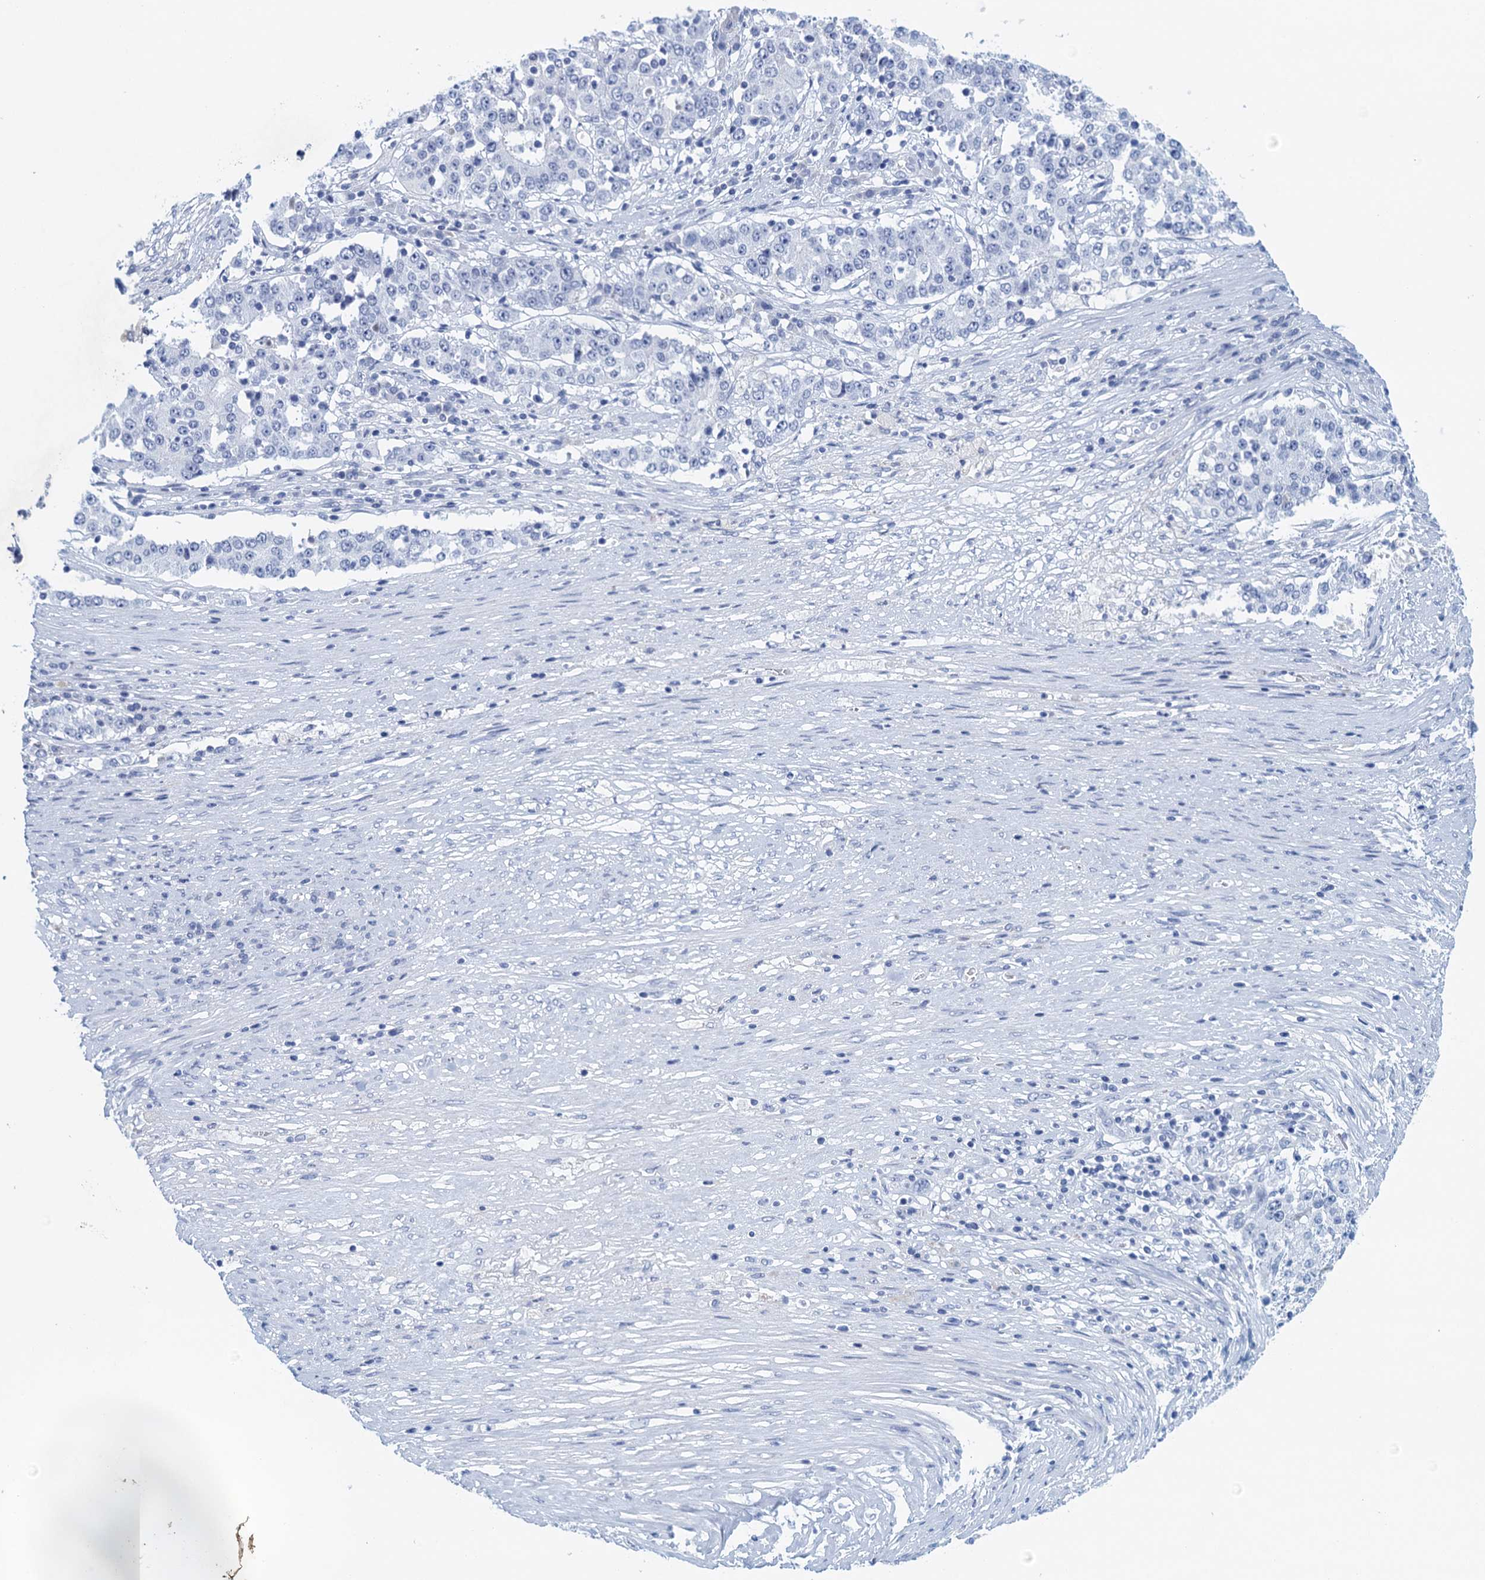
{"staining": {"intensity": "negative", "quantity": "none", "location": "none"}, "tissue": "stomach cancer", "cell_type": "Tumor cells", "image_type": "cancer", "snomed": [{"axis": "morphology", "description": "Adenocarcinoma, NOS"}, {"axis": "topography", "description": "Stomach"}], "caption": "Micrograph shows no protein expression in tumor cells of stomach adenocarcinoma tissue. (DAB (3,3'-diaminobenzidine) immunohistochemistry (IHC) with hematoxylin counter stain).", "gene": "CYP51A1", "patient": {"sex": "male", "age": 59}}